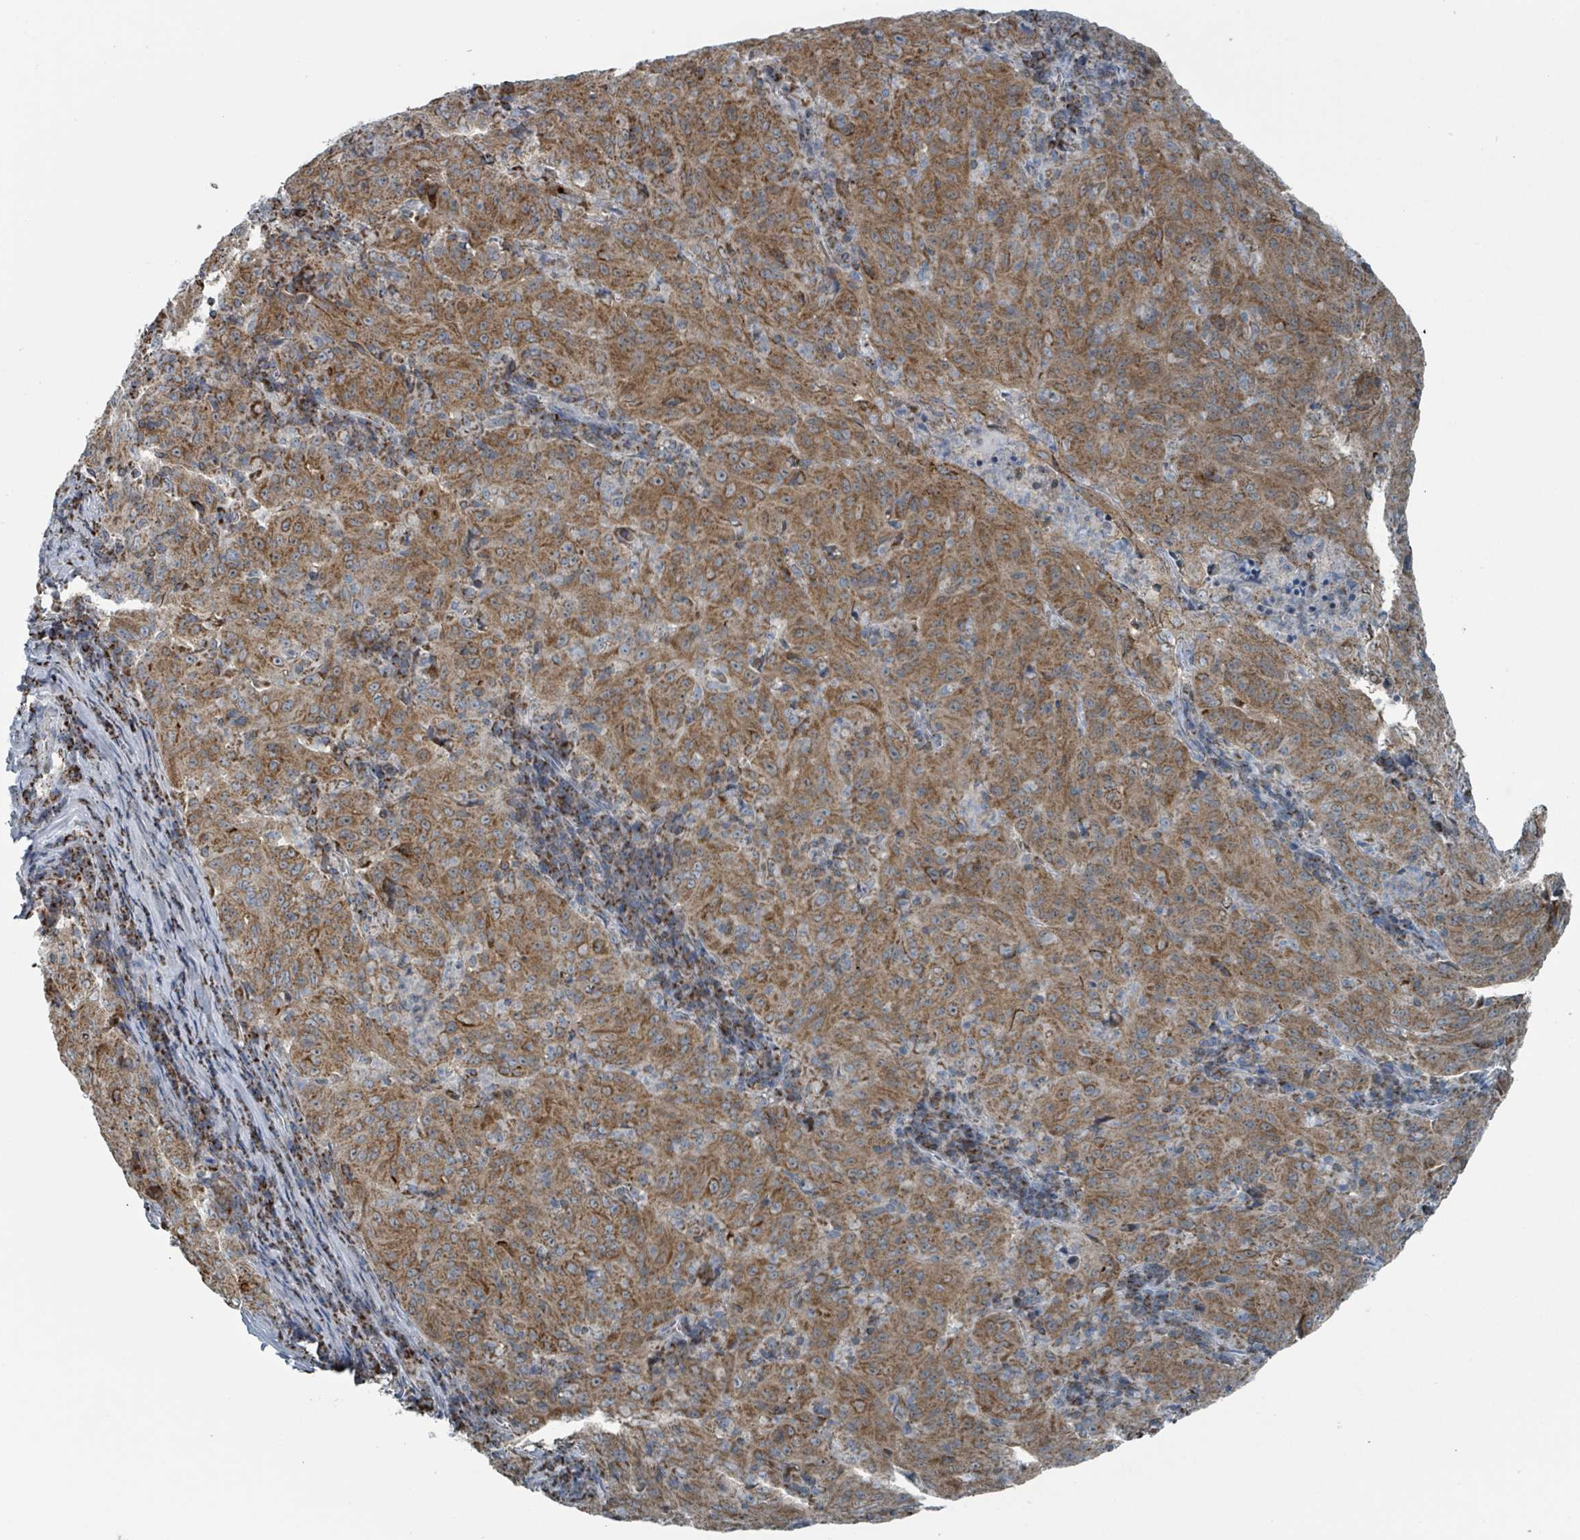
{"staining": {"intensity": "strong", "quantity": ">75%", "location": "cytoplasmic/membranous"}, "tissue": "pancreatic cancer", "cell_type": "Tumor cells", "image_type": "cancer", "snomed": [{"axis": "morphology", "description": "Adenocarcinoma, NOS"}, {"axis": "topography", "description": "Pancreas"}], "caption": "Immunohistochemistry micrograph of neoplastic tissue: human pancreatic cancer stained using immunohistochemistry reveals high levels of strong protein expression localized specifically in the cytoplasmic/membranous of tumor cells, appearing as a cytoplasmic/membranous brown color.", "gene": "ABHD18", "patient": {"sex": "male", "age": 63}}